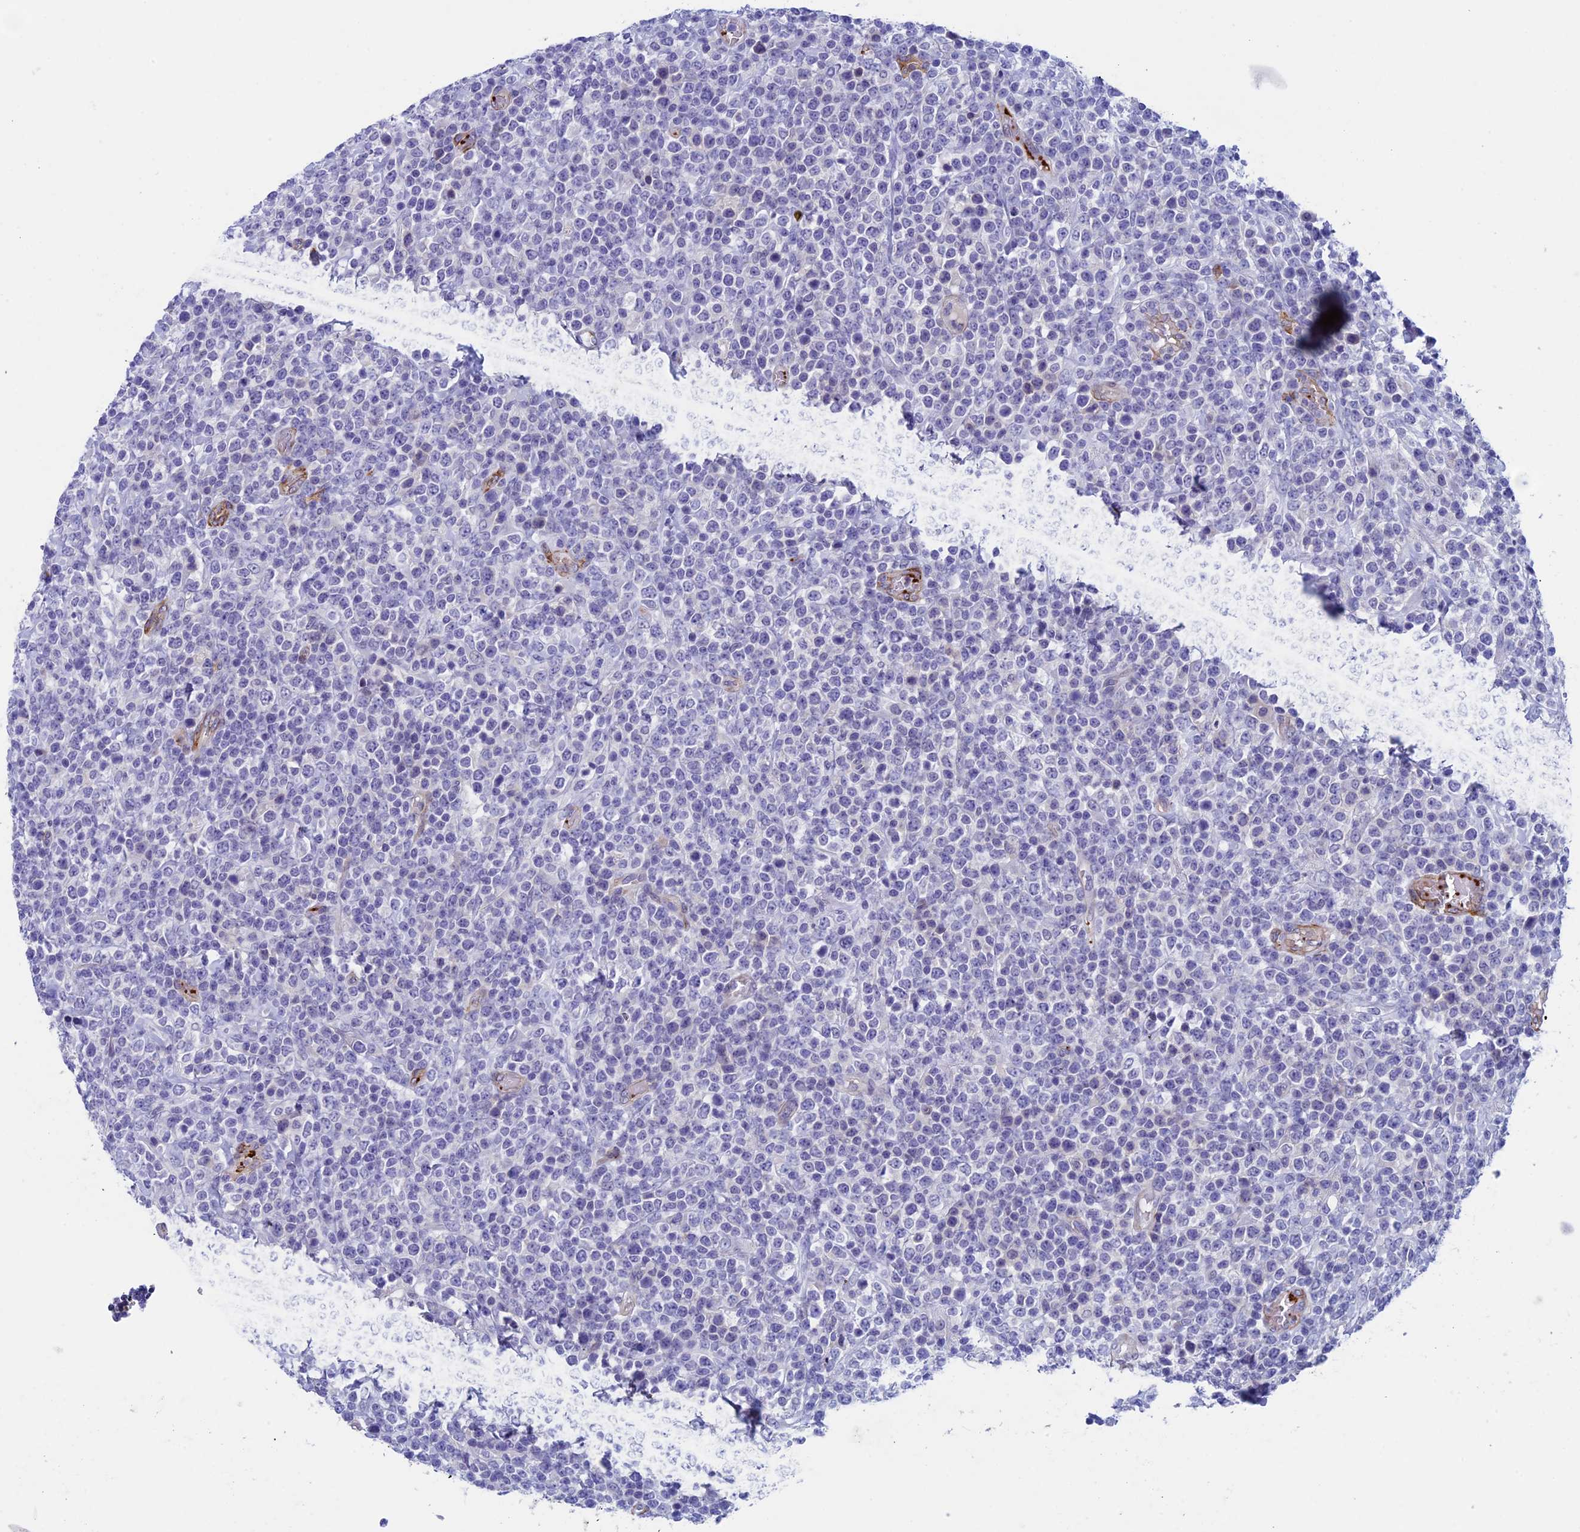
{"staining": {"intensity": "negative", "quantity": "none", "location": "none"}, "tissue": "lymphoma", "cell_type": "Tumor cells", "image_type": "cancer", "snomed": [{"axis": "morphology", "description": "Malignant lymphoma, non-Hodgkin's type, High grade"}, {"axis": "topography", "description": "Colon"}], "caption": "This image is of malignant lymphoma, non-Hodgkin's type (high-grade) stained with immunohistochemistry to label a protein in brown with the nuclei are counter-stained blue. There is no positivity in tumor cells. (DAB (3,3'-diaminobenzidine) immunohistochemistry (IHC), high magnification).", "gene": "INSYN1", "patient": {"sex": "female", "age": 53}}